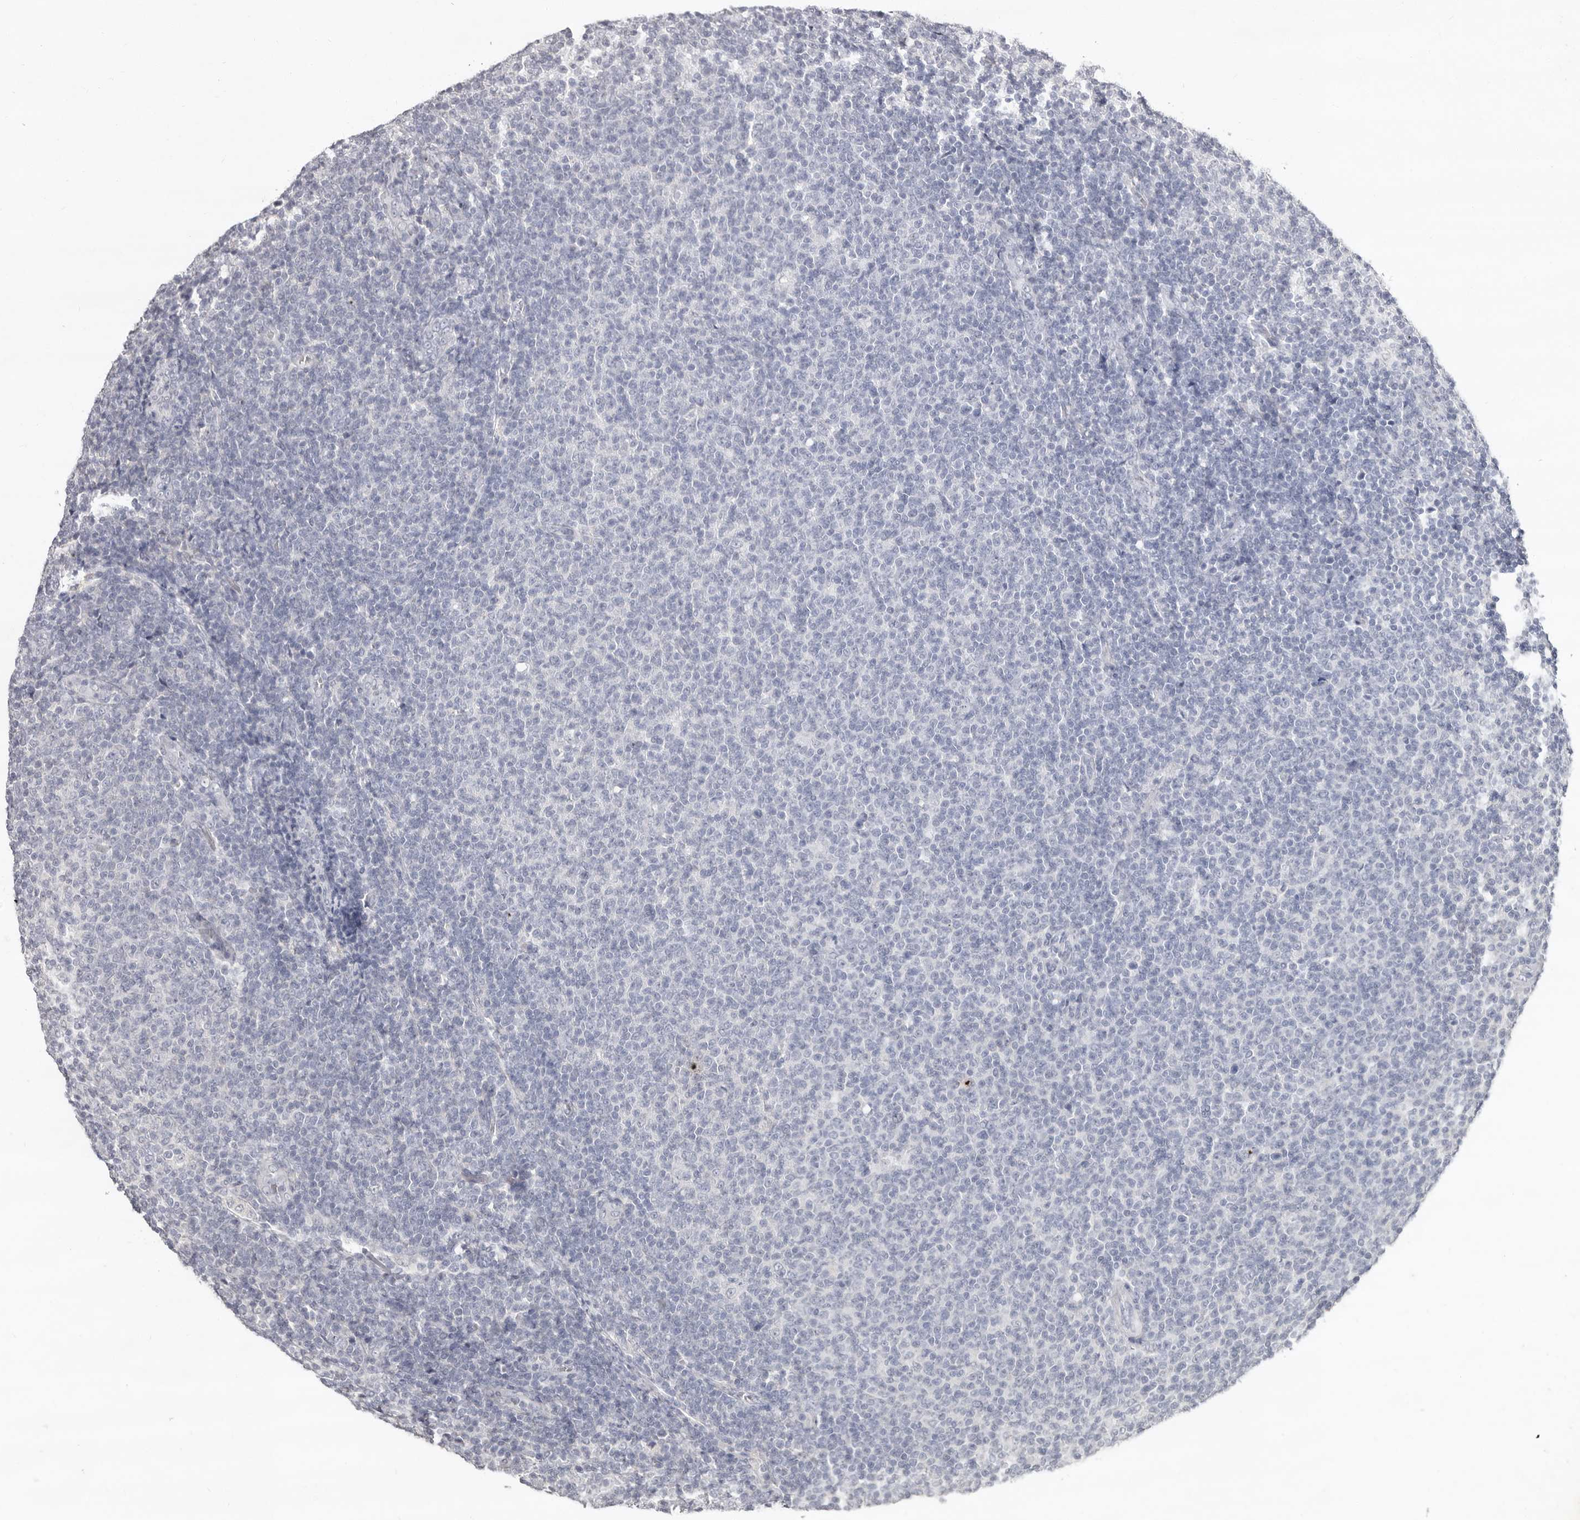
{"staining": {"intensity": "negative", "quantity": "none", "location": "none"}, "tissue": "lymphoma", "cell_type": "Tumor cells", "image_type": "cancer", "snomed": [{"axis": "morphology", "description": "Malignant lymphoma, non-Hodgkin's type, Low grade"}, {"axis": "topography", "description": "Lymph node"}], "caption": "This is a image of immunohistochemistry (IHC) staining of low-grade malignant lymphoma, non-Hodgkin's type, which shows no positivity in tumor cells.", "gene": "LINGO2", "patient": {"sex": "male", "age": 66}}